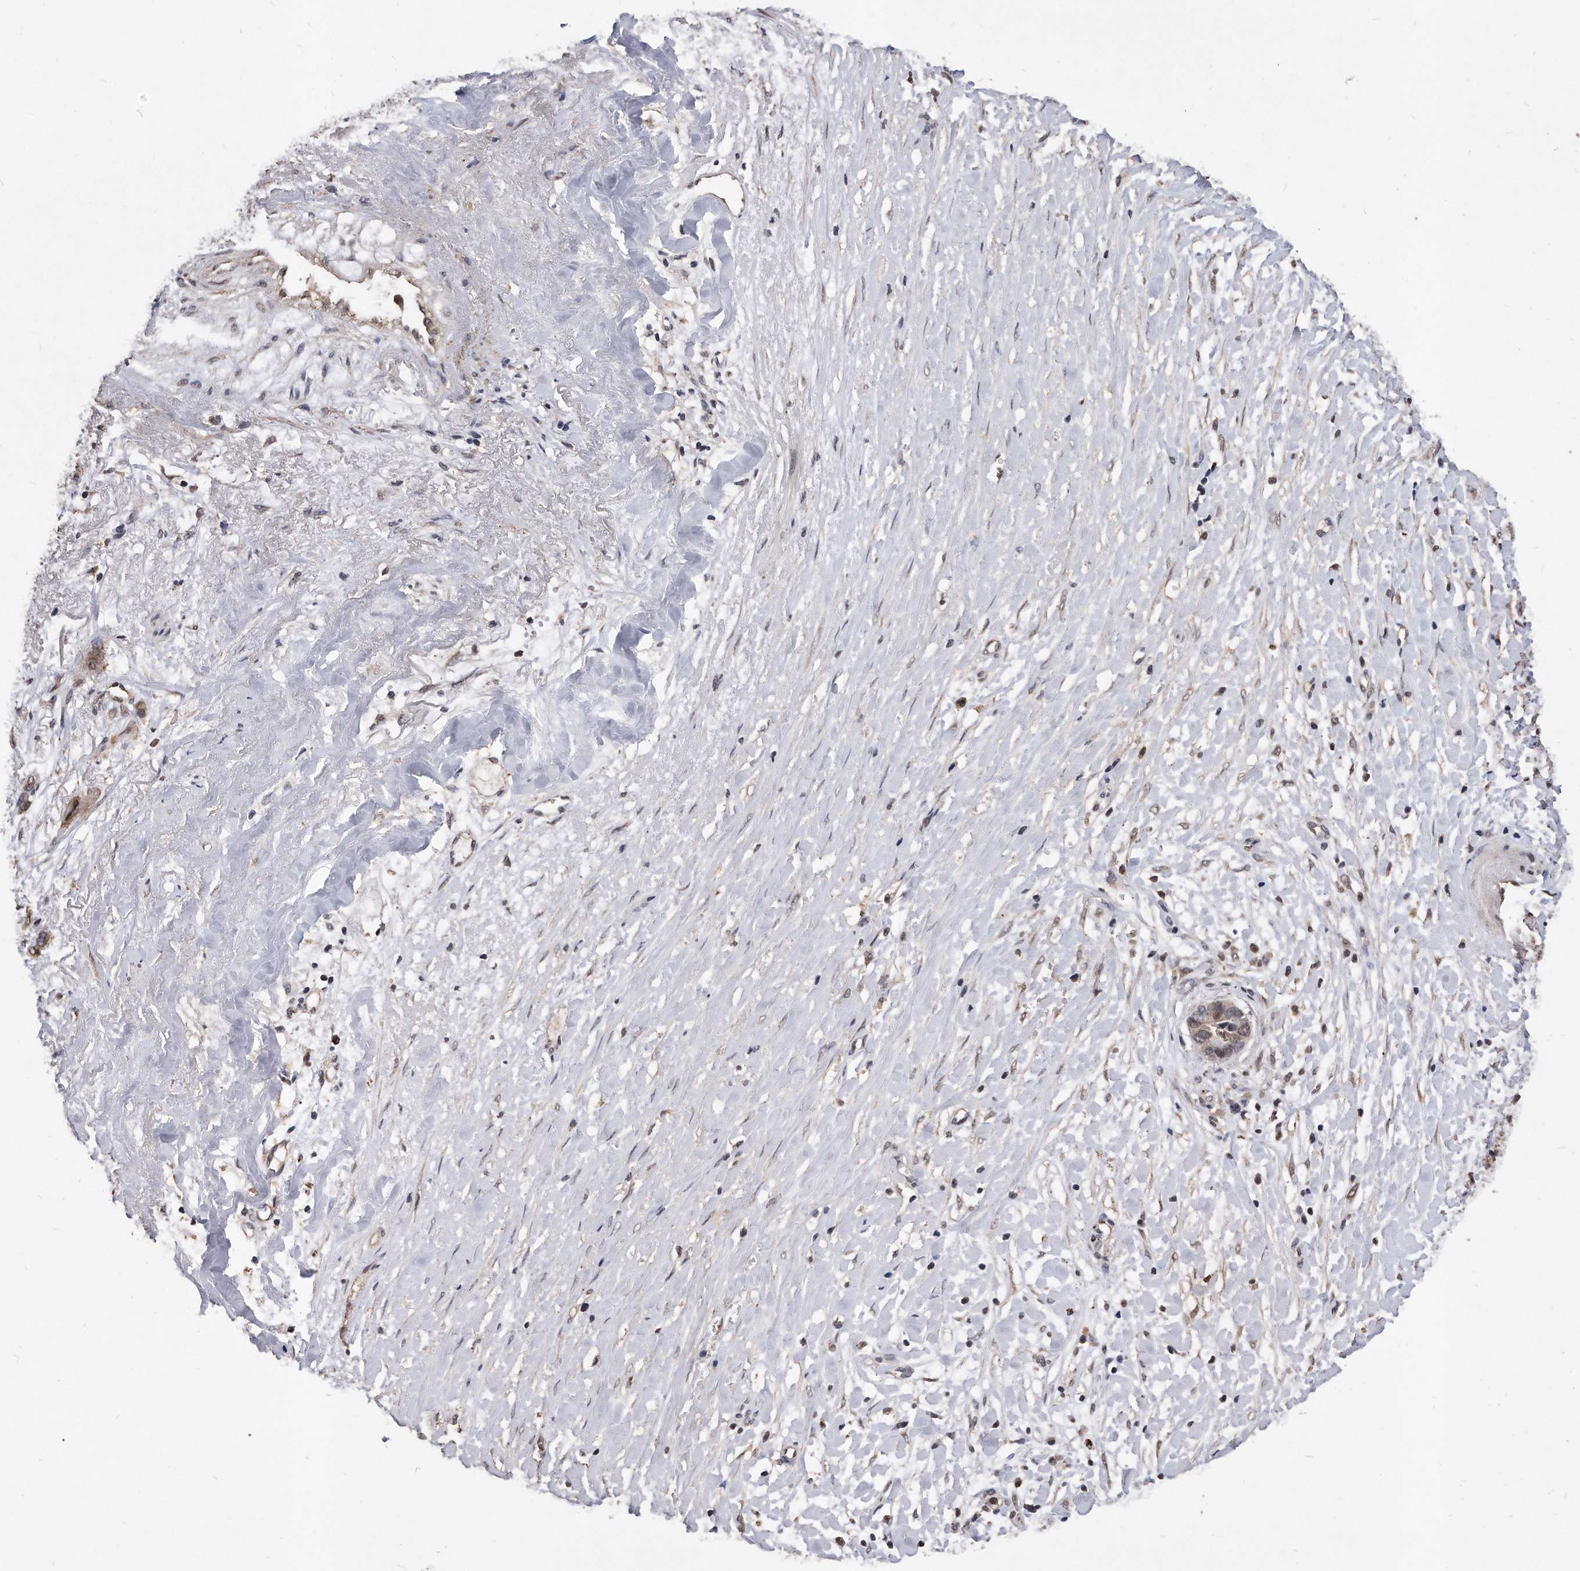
{"staining": {"intensity": "moderate", "quantity": "<25%", "location": "cytoplasmic/membranous"}, "tissue": "liver cancer", "cell_type": "Tumor cells", "image_type": "cancer", "snomed": [{"axis": "morphology", "description": "Cholangiocarcinoma"}, {"axis": "topography", "description": "Liver"}], "caption": "Liver cholangiocarcinoma was stained to show a protein in brown. There is low levels of moderate cytoplasmic/membranous staining in approximately <25% of tumor cells.", "gene": "IL20RA", "patient": {"sex": "female", "age": 79}}